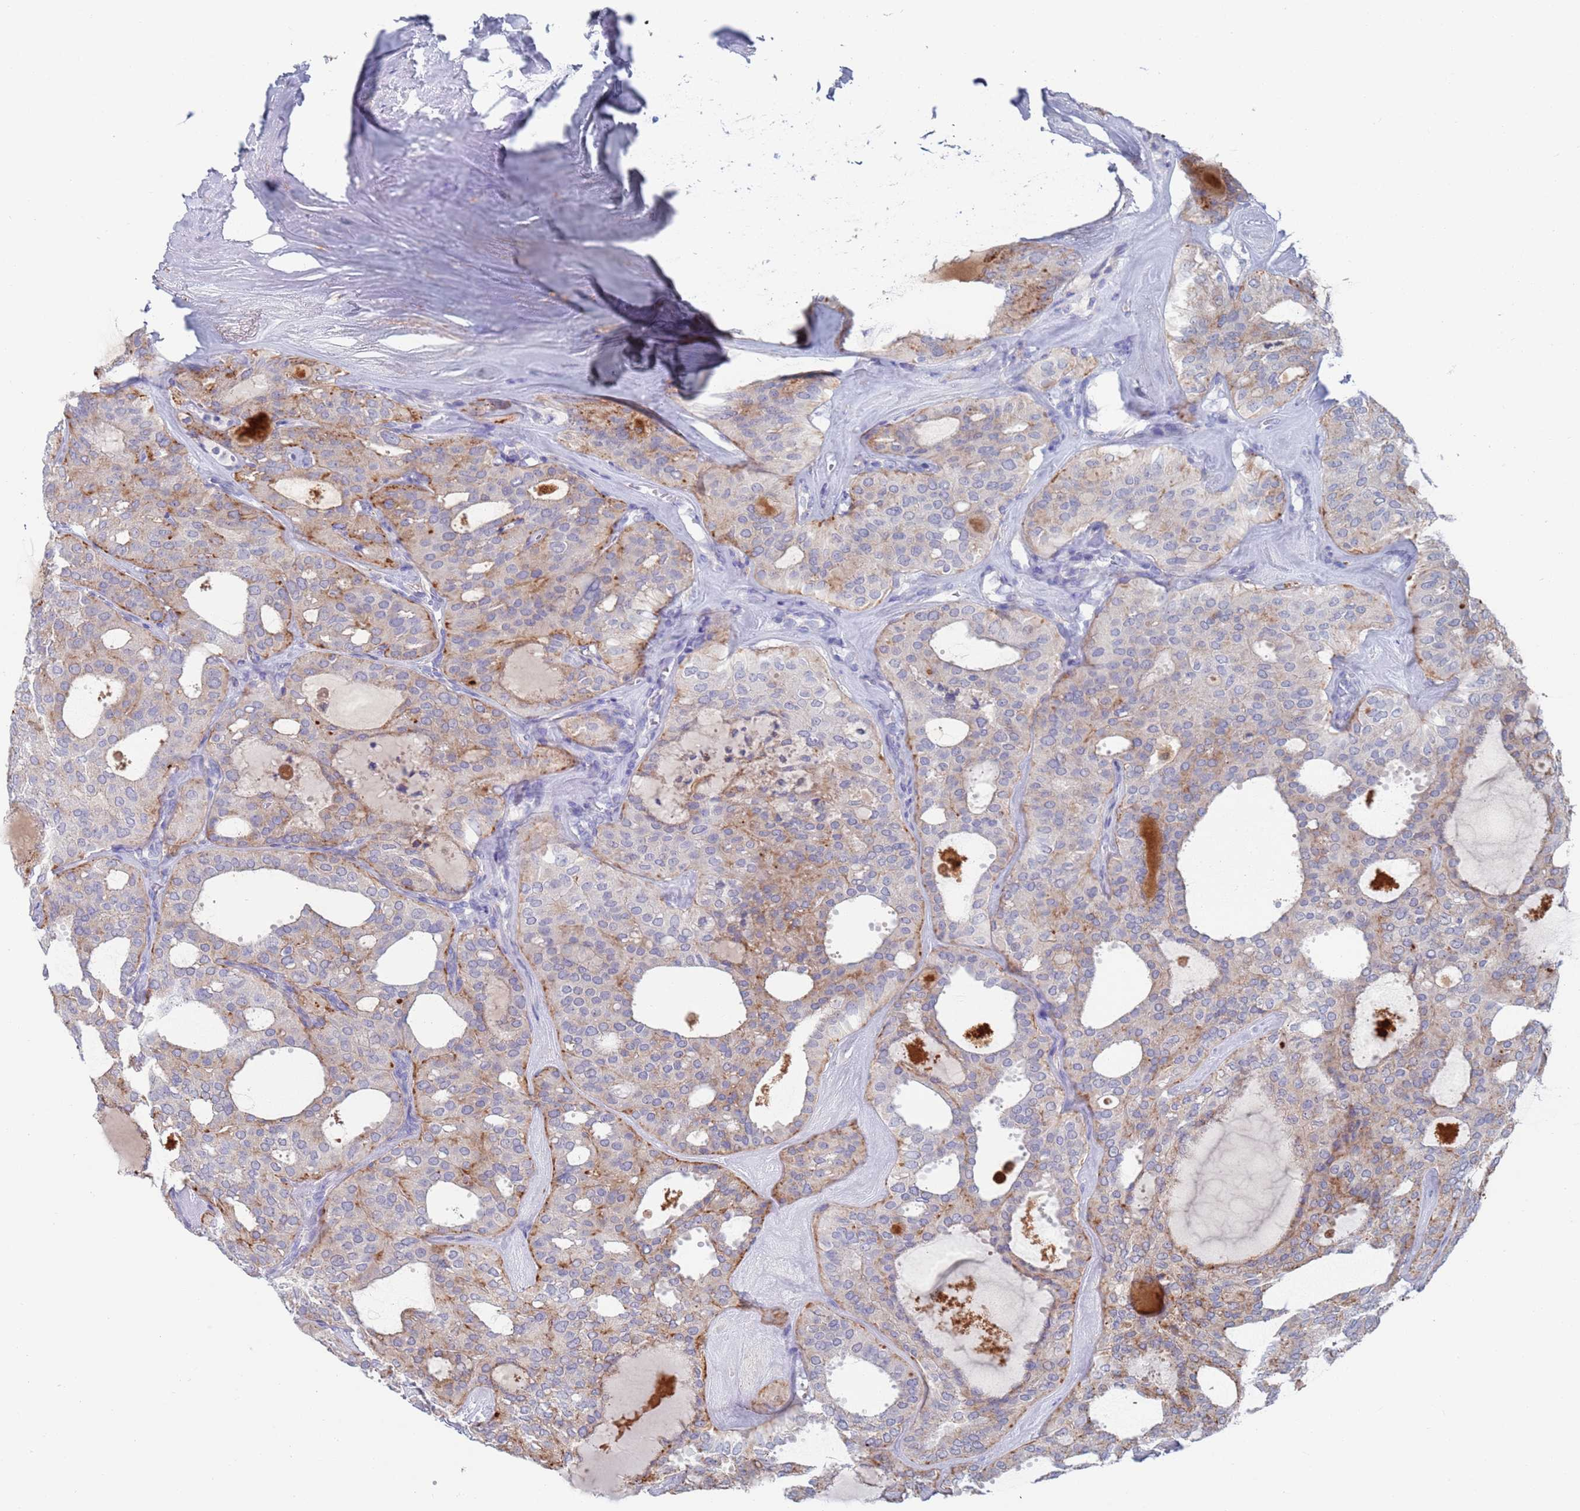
{"staining": {"intensity": "moderate", "quantity": "<25%", "location": "cytoplasmic/membranous"}, "tissue": "thyroid cancer", "cell_type": "Tumor cells", "image_type": "cancer", "snomed": [{"axis": "morphology", "description": "Follicular adenoma carcinoma, NOS"}, {"axis": "topography", "description": "Thyroid gland"}], "caption": "DAB immunohistochemical staining of human thyroid cancer shows moderate cytoplasmic/membranous protein expression in approximately <25% of tumor cells.", "gene": "FUCA1", "patient": {"sex": "male", "age": 75}}